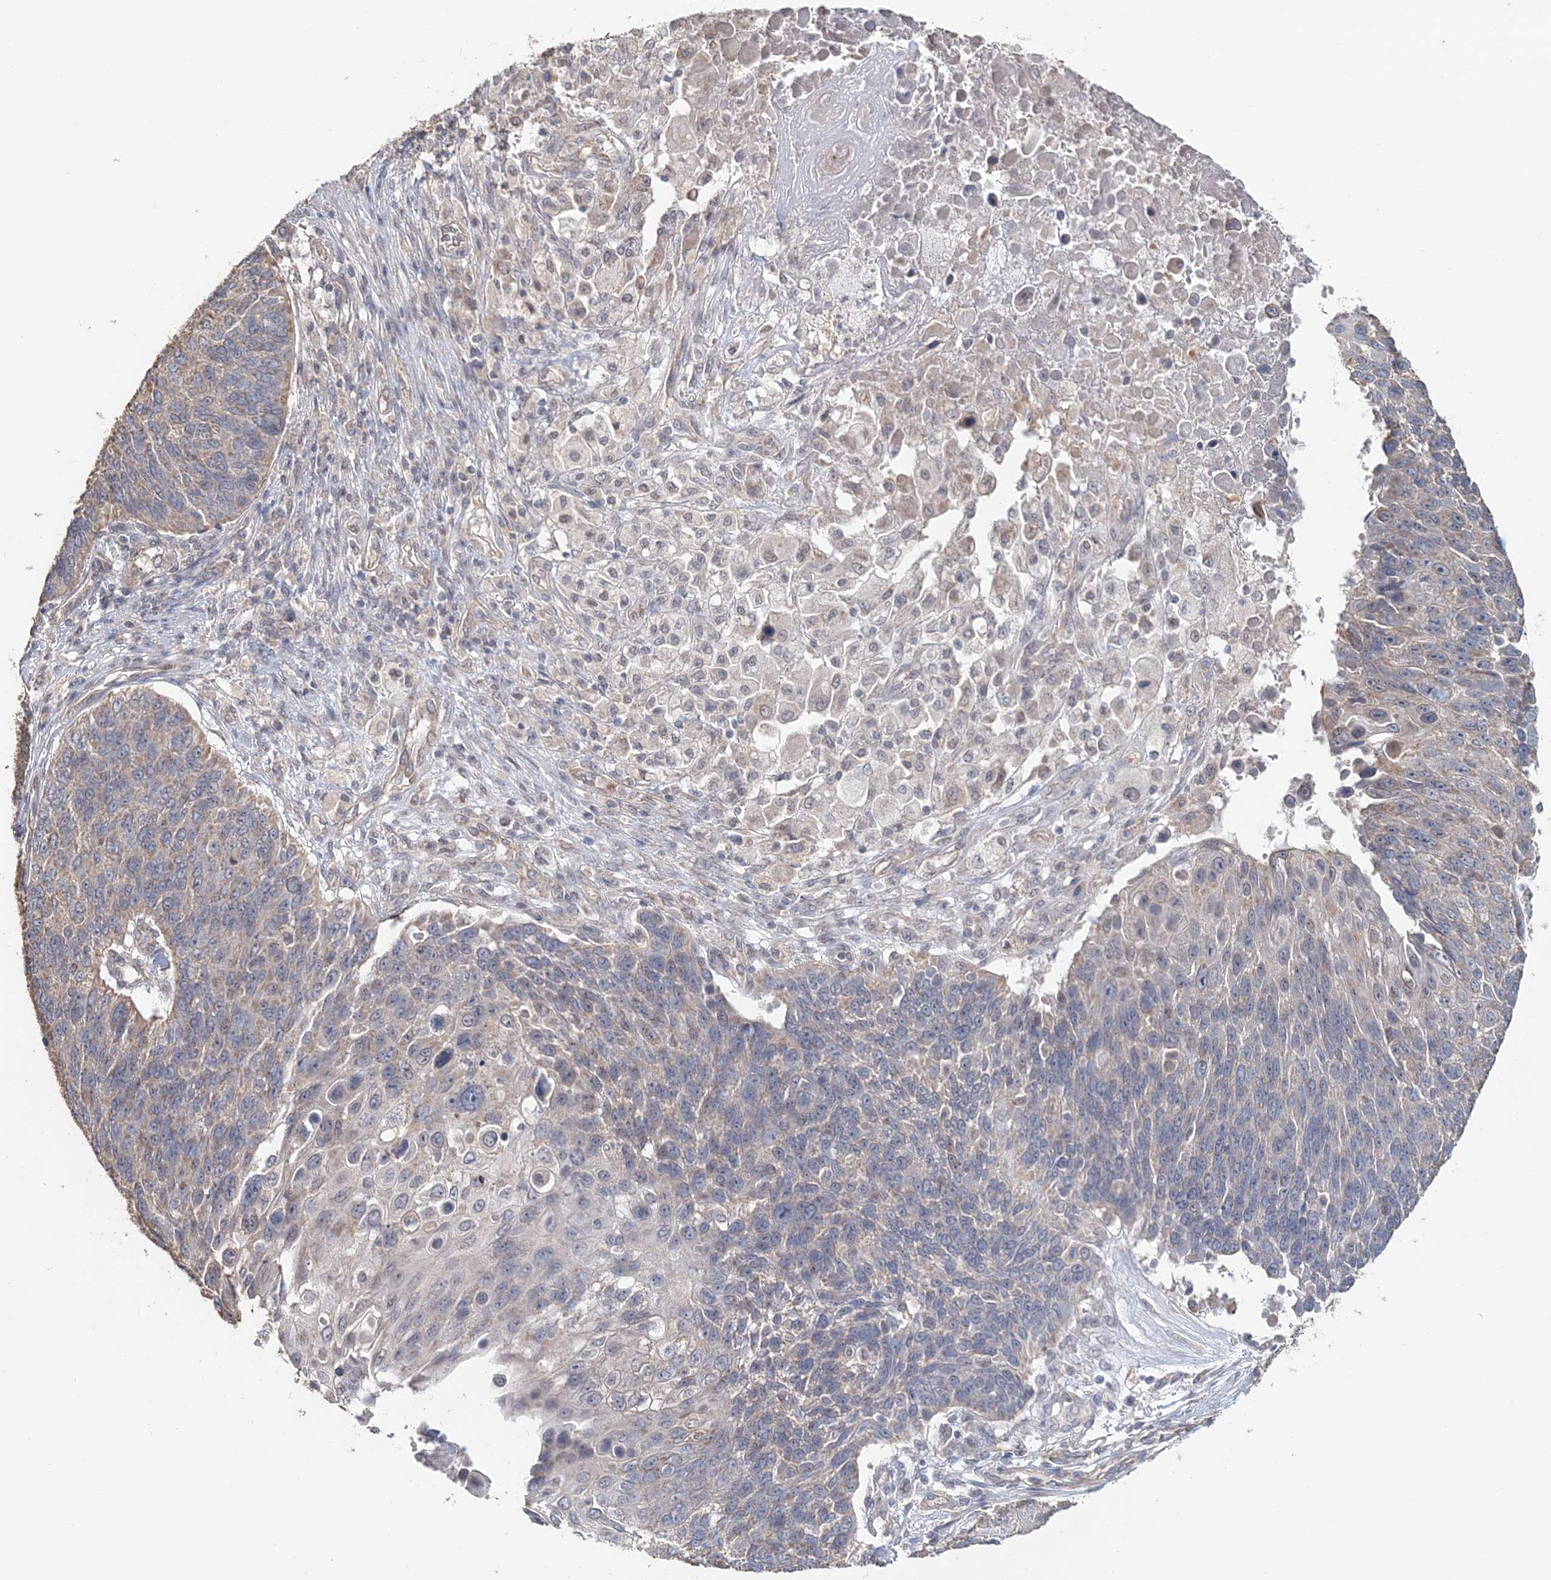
{"staining": {"intensity": "negative", "quantity": "none", "location": "none"}, "tissue": "lung cancer", "cell_type": "Tumor cells", "image_type": "cancer", "snomed": [{"axis": "morphology", "description": "Squamous cell carcinoma, NOS"}, {"axis": "topography", "description": "Lung"}], "caption": "The histopathology image shows no significant expression in tumor cells of squamous cell carcinoma (lung).", "gene": "FBXO38", "patient": {"sex": "male", "age": 66}}